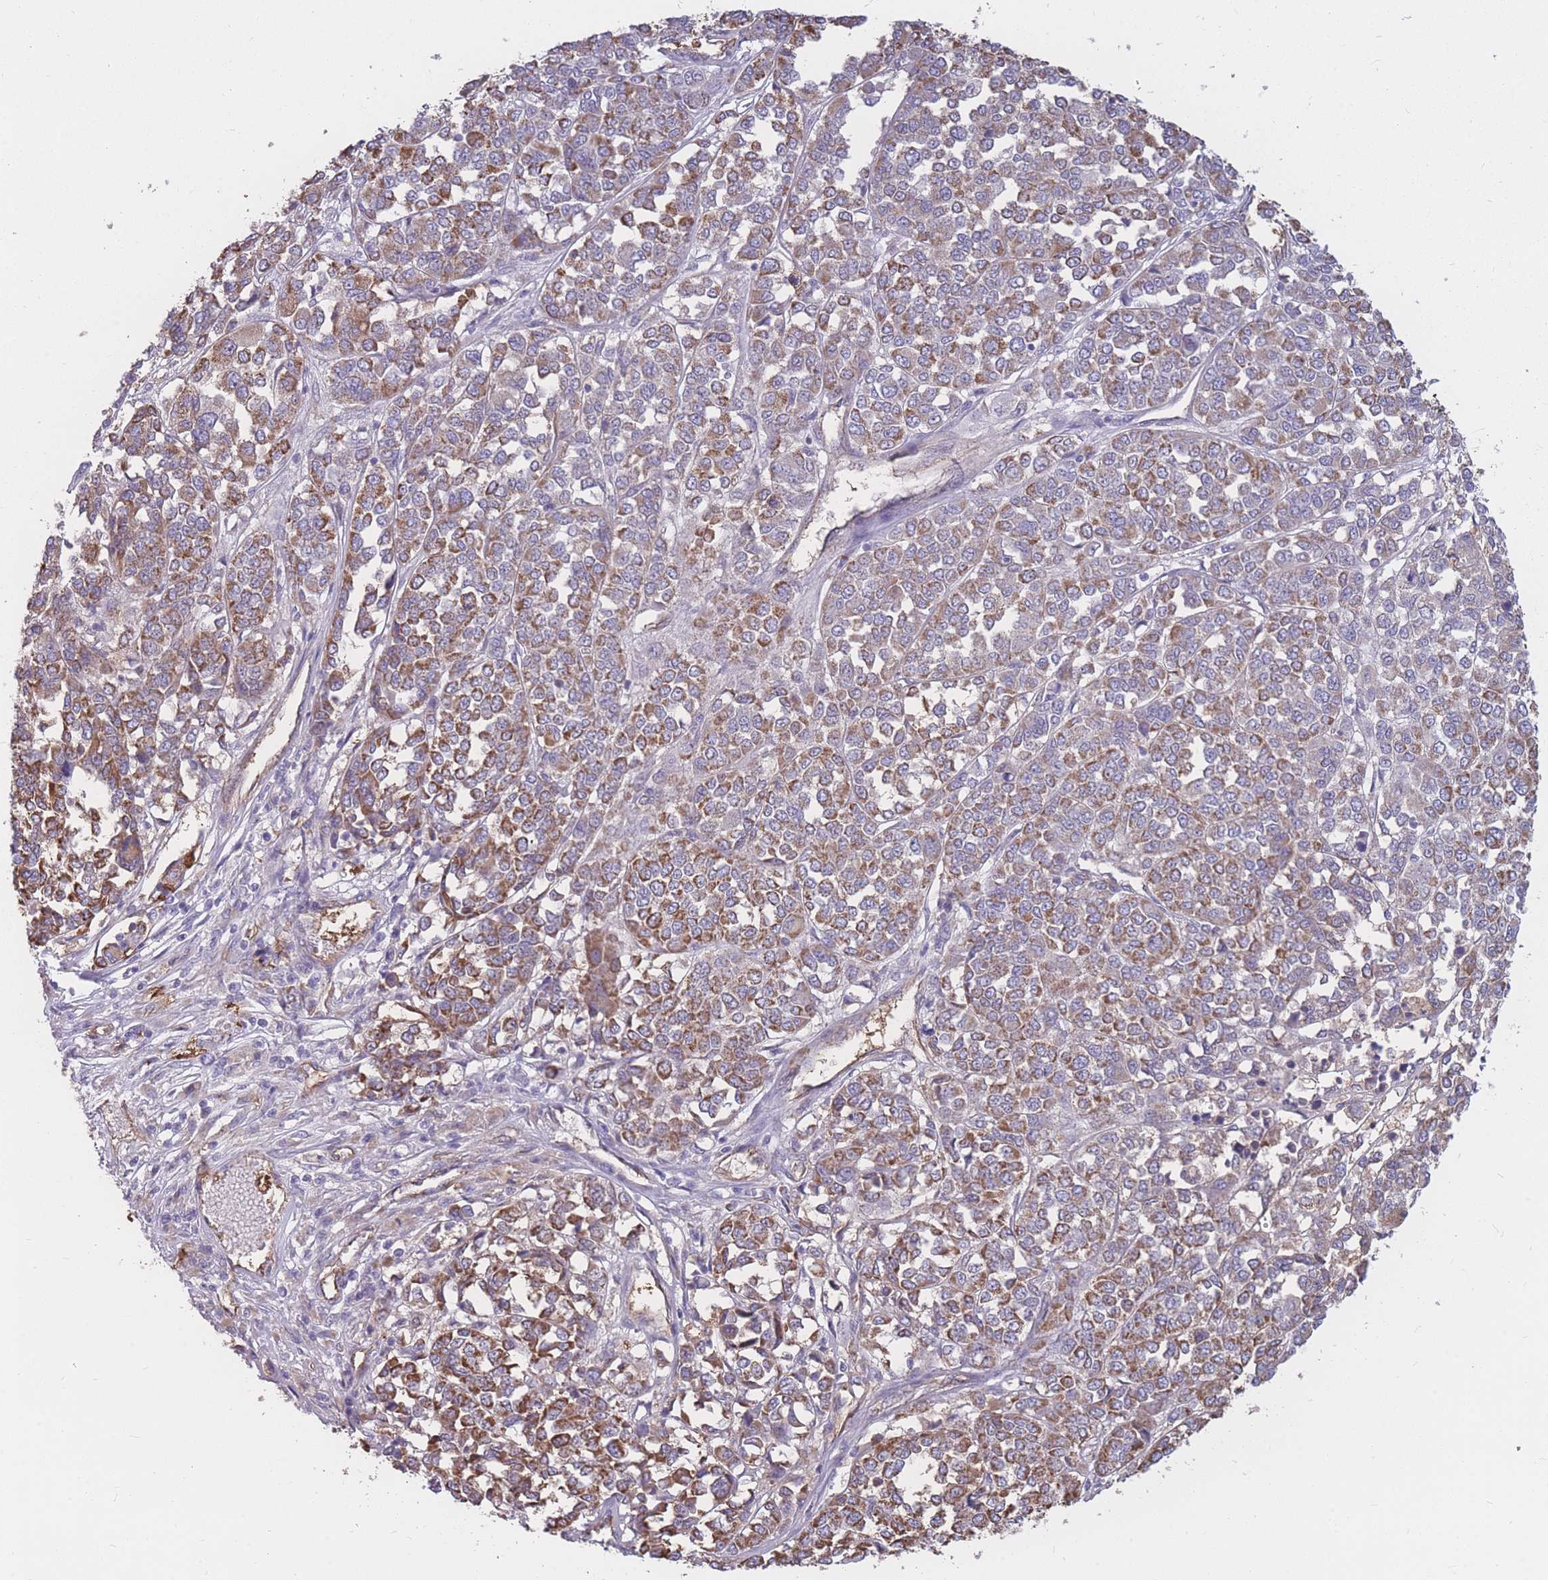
{"staining": {"intensity": "moderate", "quantity": ">75%", "location": "cytoplasmic/membranous"}, "tissue": "melanoma", "cell_type": "Tumor cells", "image_type": "cancer", "snomed": [{"axis": "morphology", "description": "Malignant melanoma, Metastatic site"}, {"axis": "topography", "description": "Lymph node"}], "caption": "About >75% of tumor cells in melanoma display moderate cytoplasmic/membranous protein expression as visualized by brown immunohistochemical staining.", "gene": "GNA11", "patient": {"sex": "male", "age": 44}}